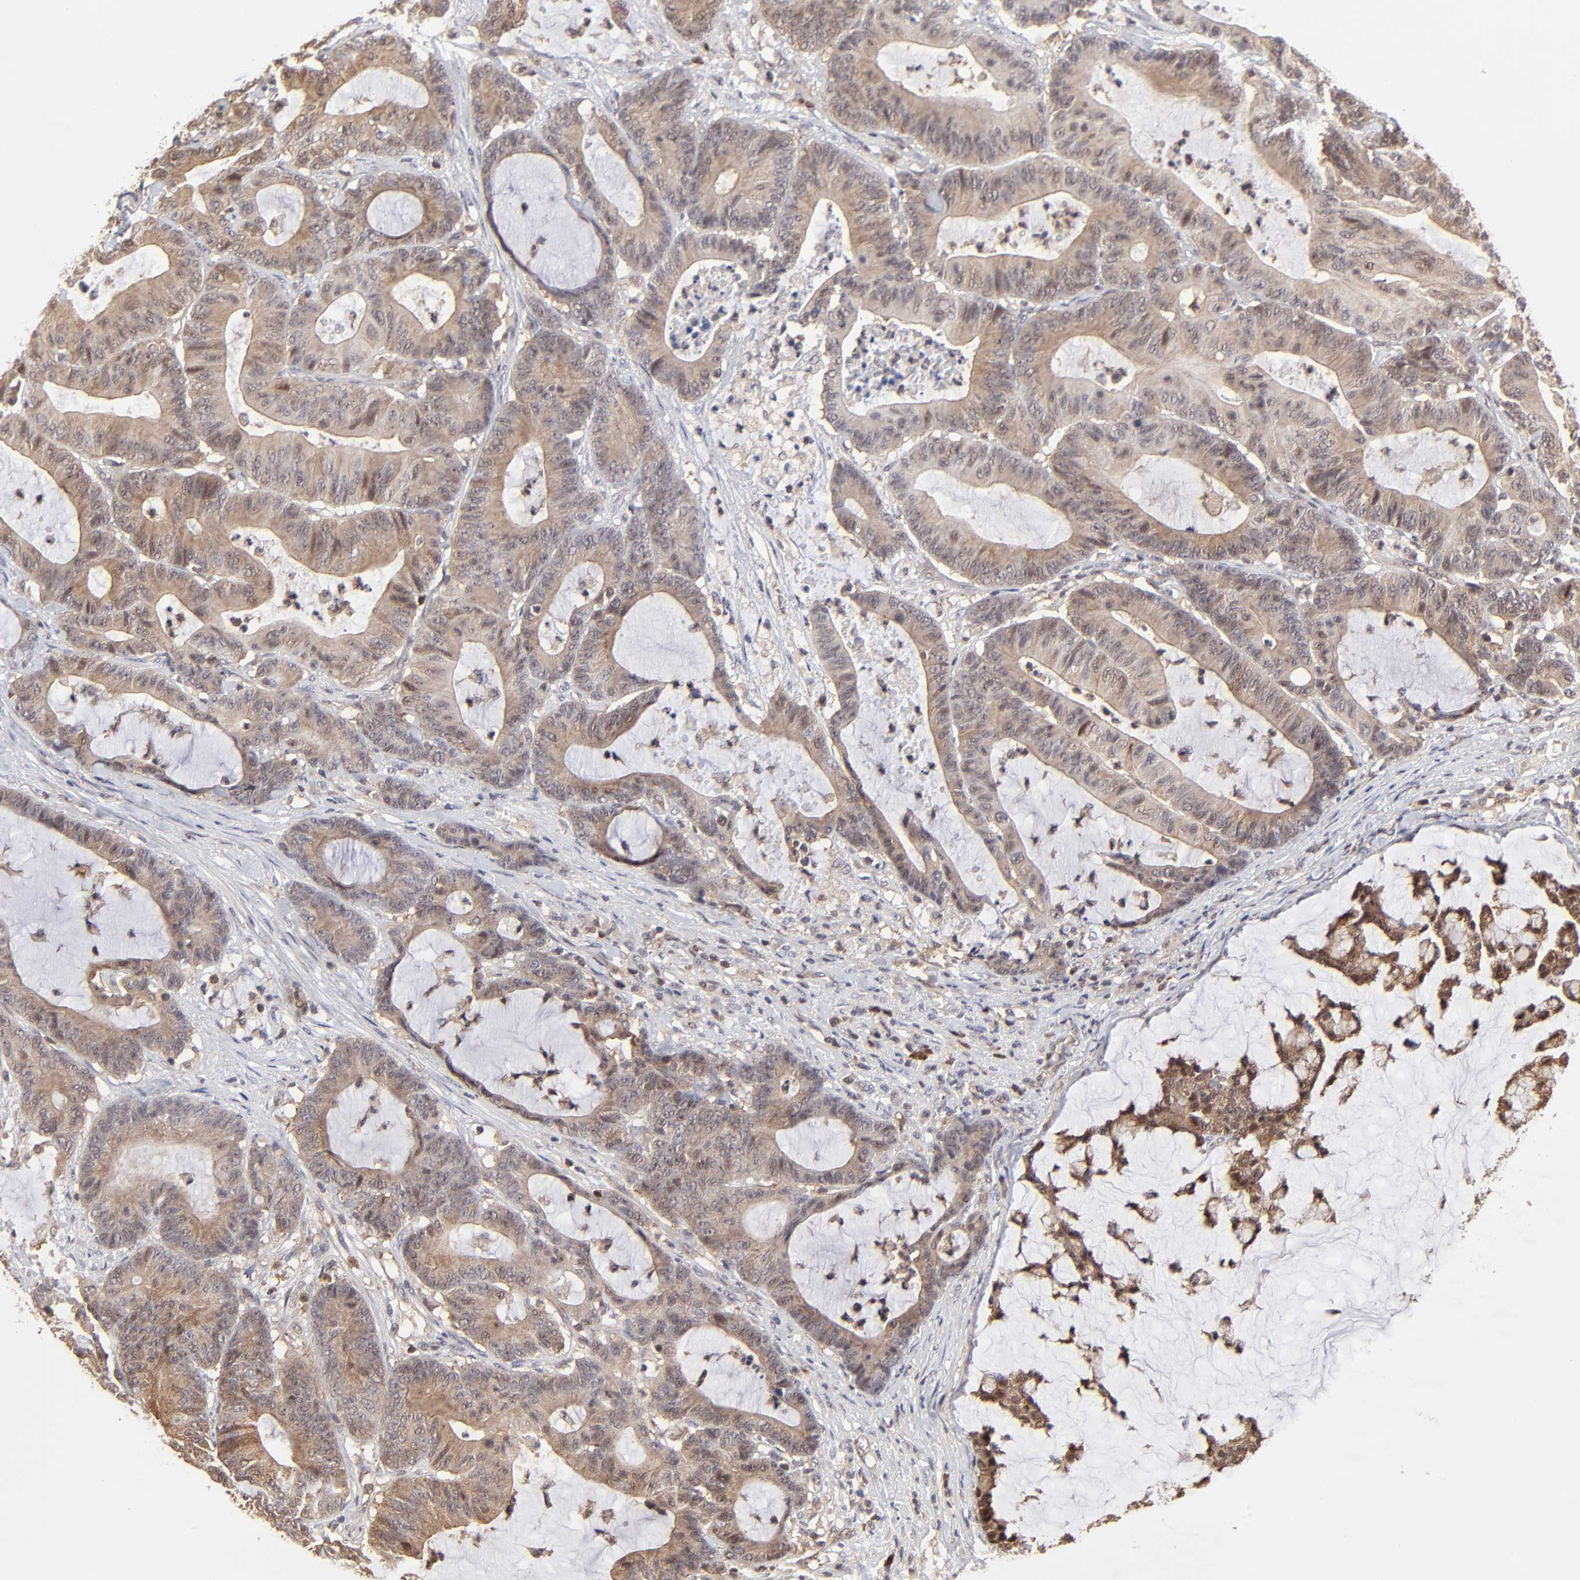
{"staining": {"intensity": "weak", "quantity": ">75%", "location": "cytoplasmic/membranous"}, "tissue": "colorectal cancer", "cell_type": "Tumor cells", "image_type": "cancer", "snomed": [{"axis": "morphology", "description": "Adenocarcinoma, NOS"}, {"axis": "topography", "description": "Colon"}], "caption": "Protein expression analysis of adenocarcinoma (colorectal) exhibits weak cytoplasmic/membranous positivity in approximately >75% of tumor cells.", "gene": "CASP3", "patient": {"sex": "female", "age": 84}}